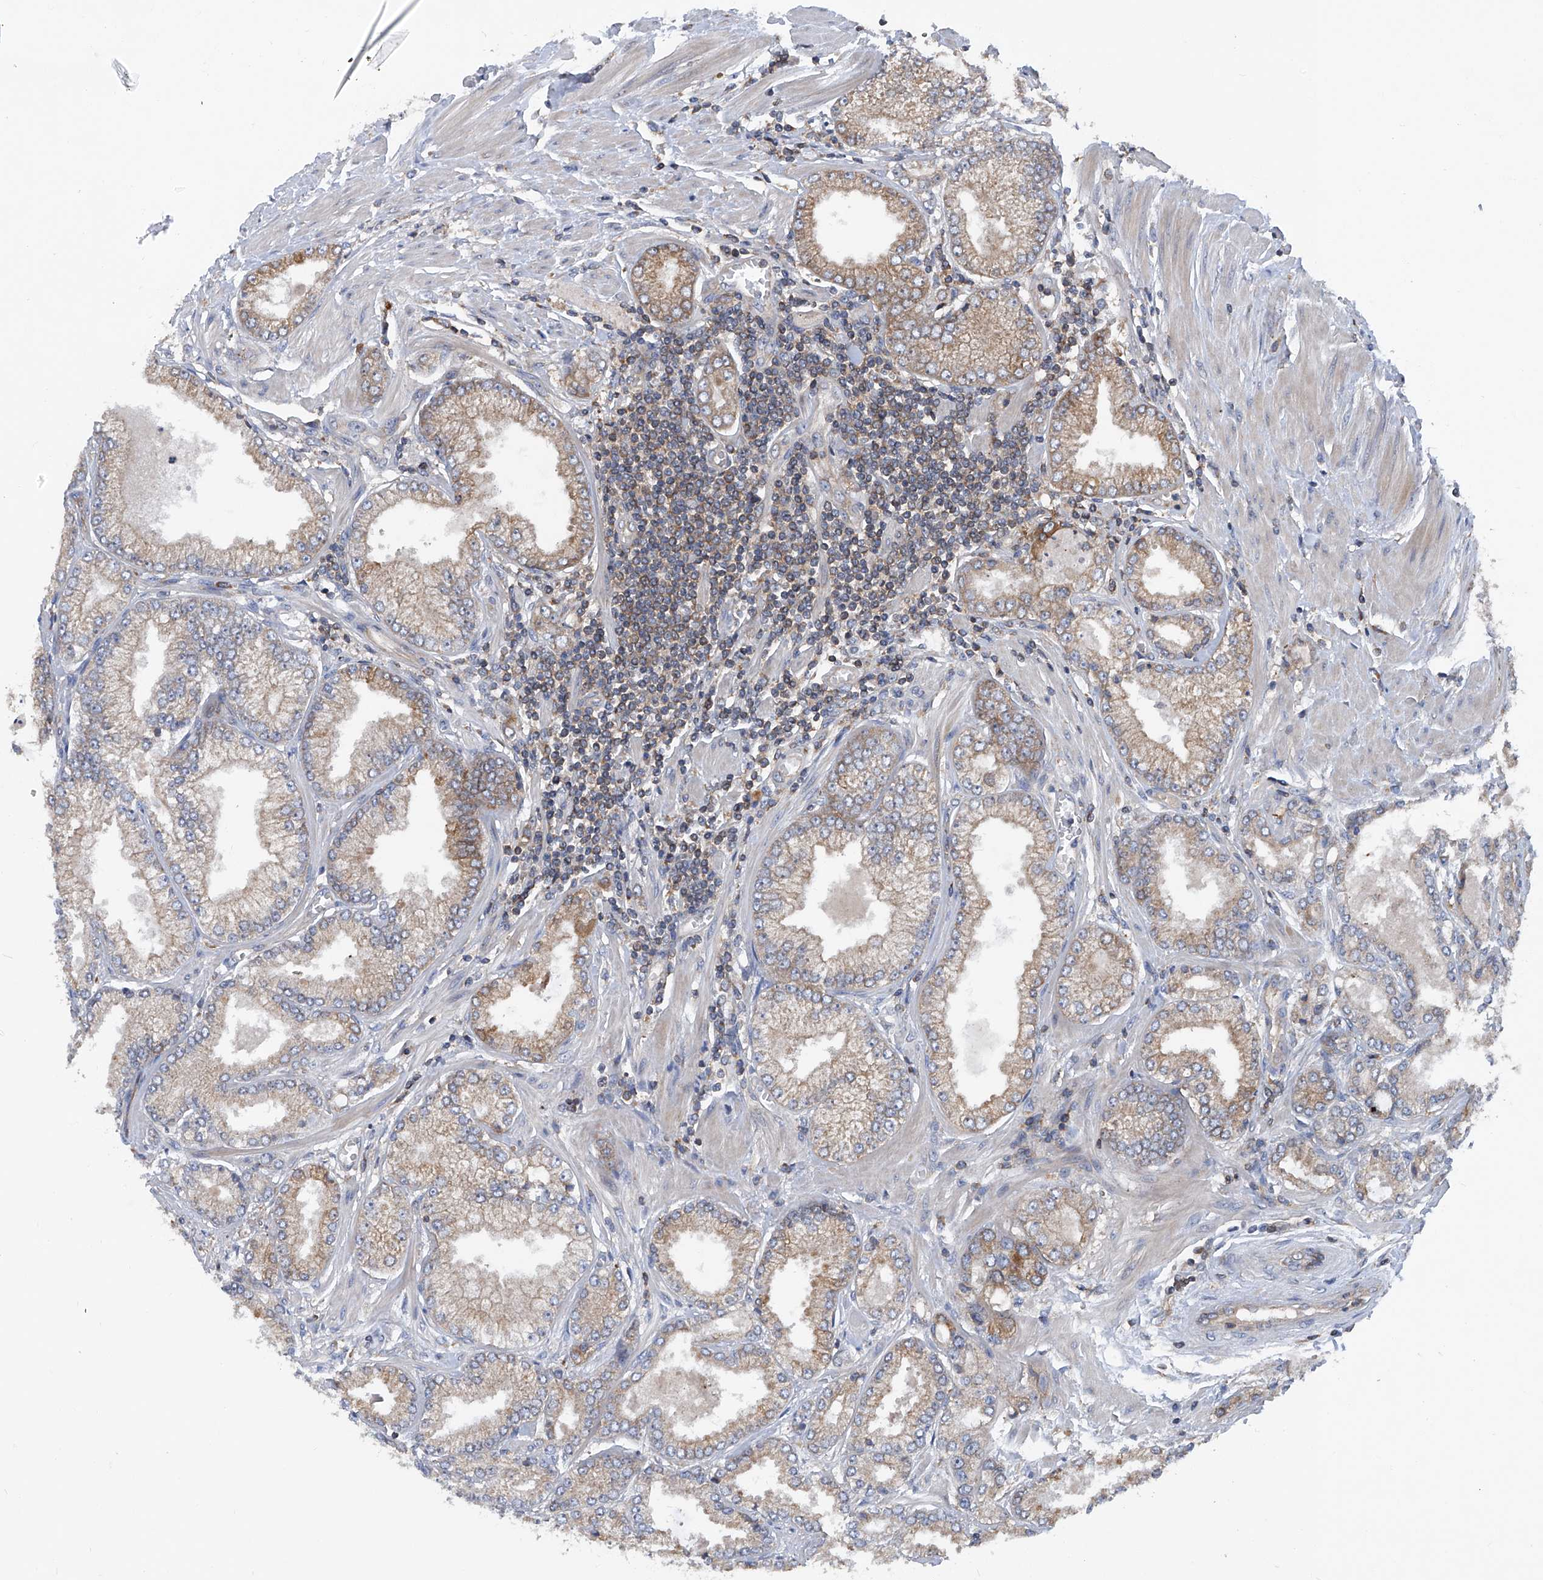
{"staining": {"intensity": "weak", "quantity": "25%-75%", "location": "cytoplasmic/membranous"}, "tissue": "prostate cancer", "cell_type": "Tumor cells", "image_type": "cancer", "snomed": [{"axis": "morphology", "description": "Adenocarcinoma, Low grade"}, {"axis": "topography", "description": "Prostate"}], "caption": "Prostate low-grade adenocarcinoma stained with IHC shows weak cytoplasmic/membranous expression in about 25%-75% of tumor cells.", "gene": "TRIM38", "patient": {"sex": "male", "age": 62}}